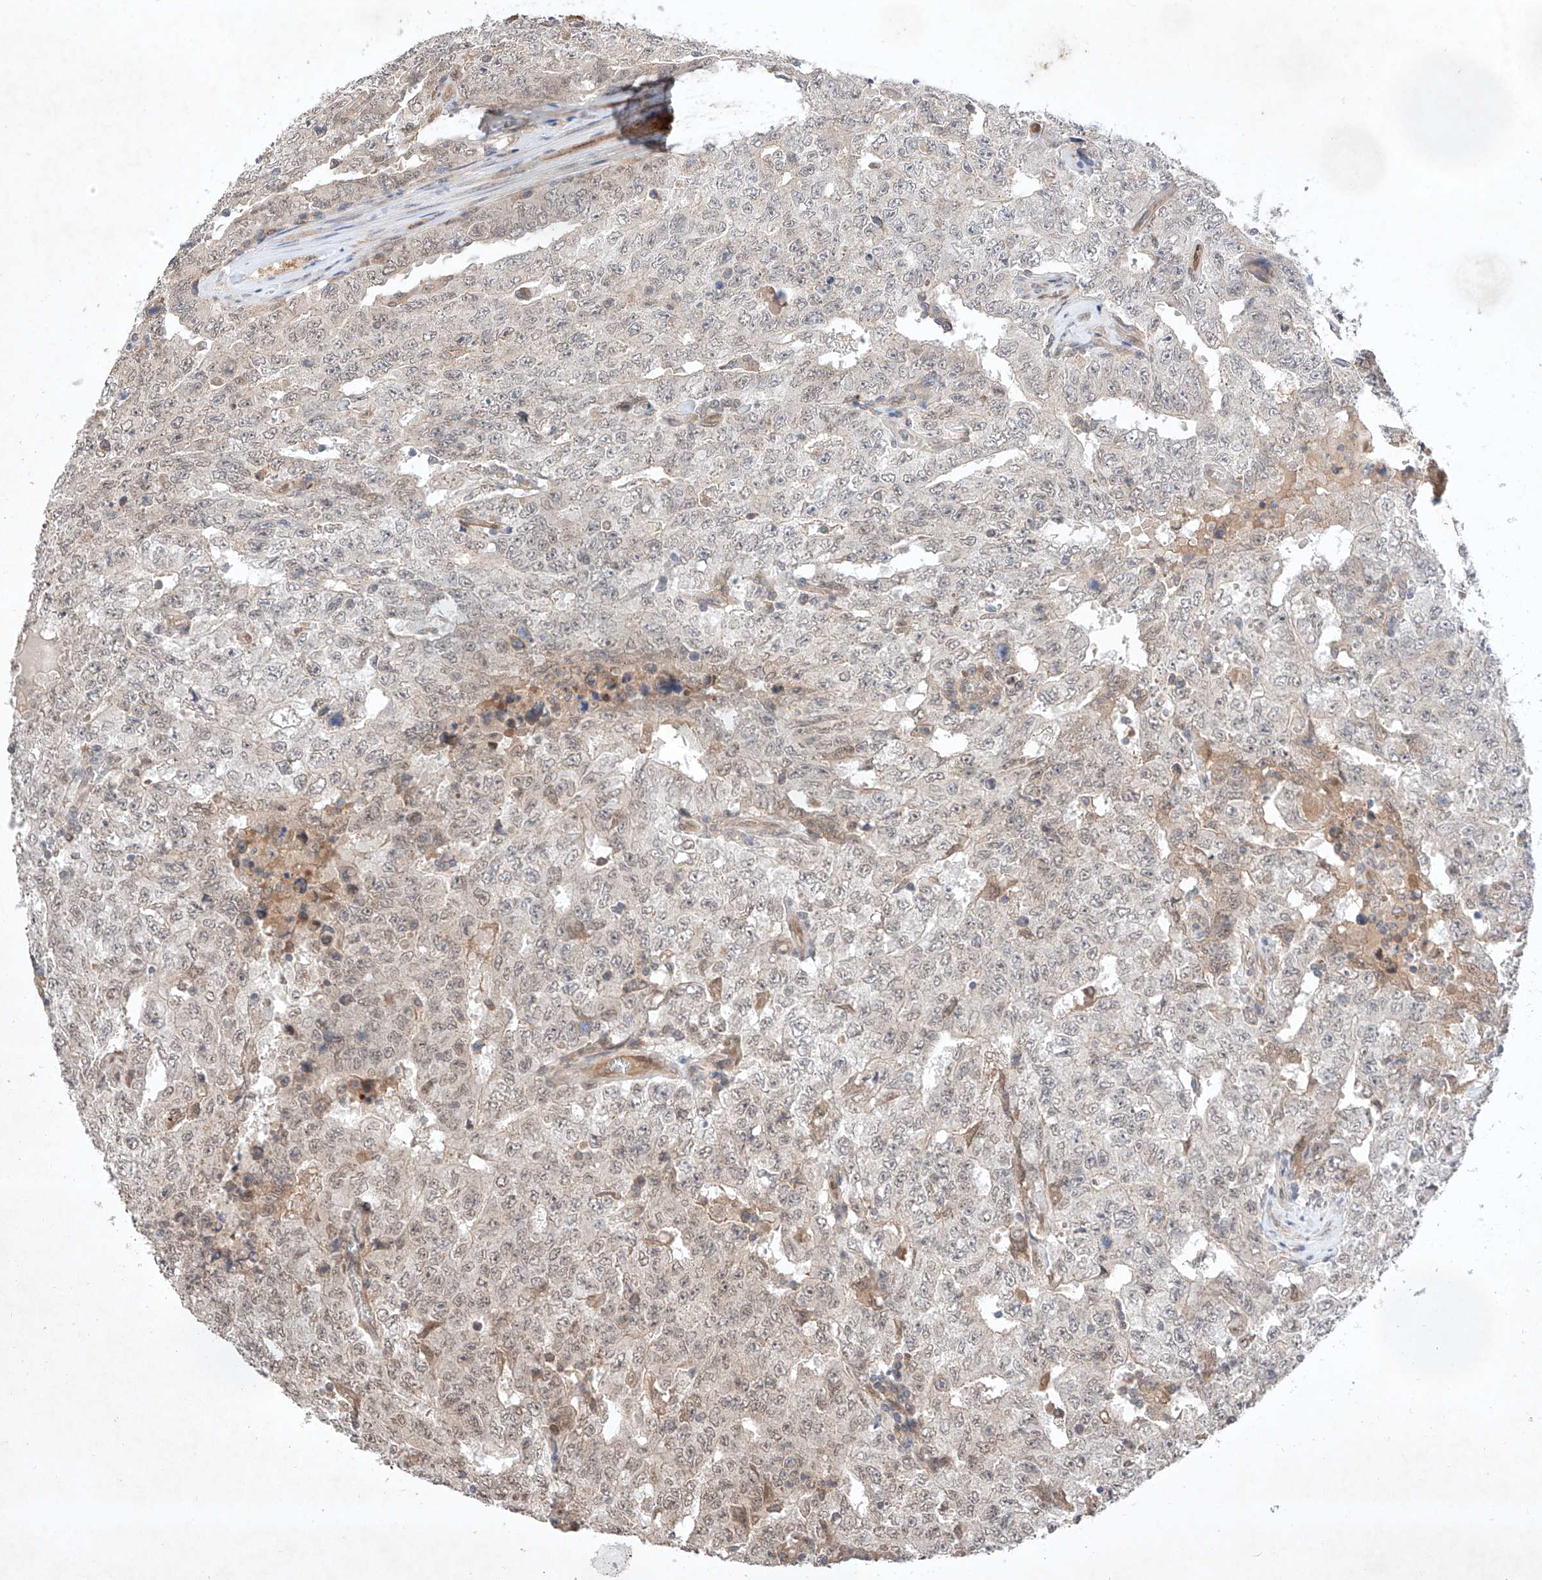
{"staining": {"intensity": "weak", "quantity": "<25%", "location": "nuclear"}, "tissue": "testis cancer", "cell_type": "Tumor cells", "image_type": "cancer", "snomed": [{"axis": "morphology", "description": "Carcinoma, Embryonal, NOS"}, {"axis": "topography", "description": "Testis"}], "caption": "Tumor cells show no significant staining in embryonal carcinoma (testis). Nuclei are stained in blue.", "gene": "ZNF124", "patient": {"sex": "male", "age": 26}}